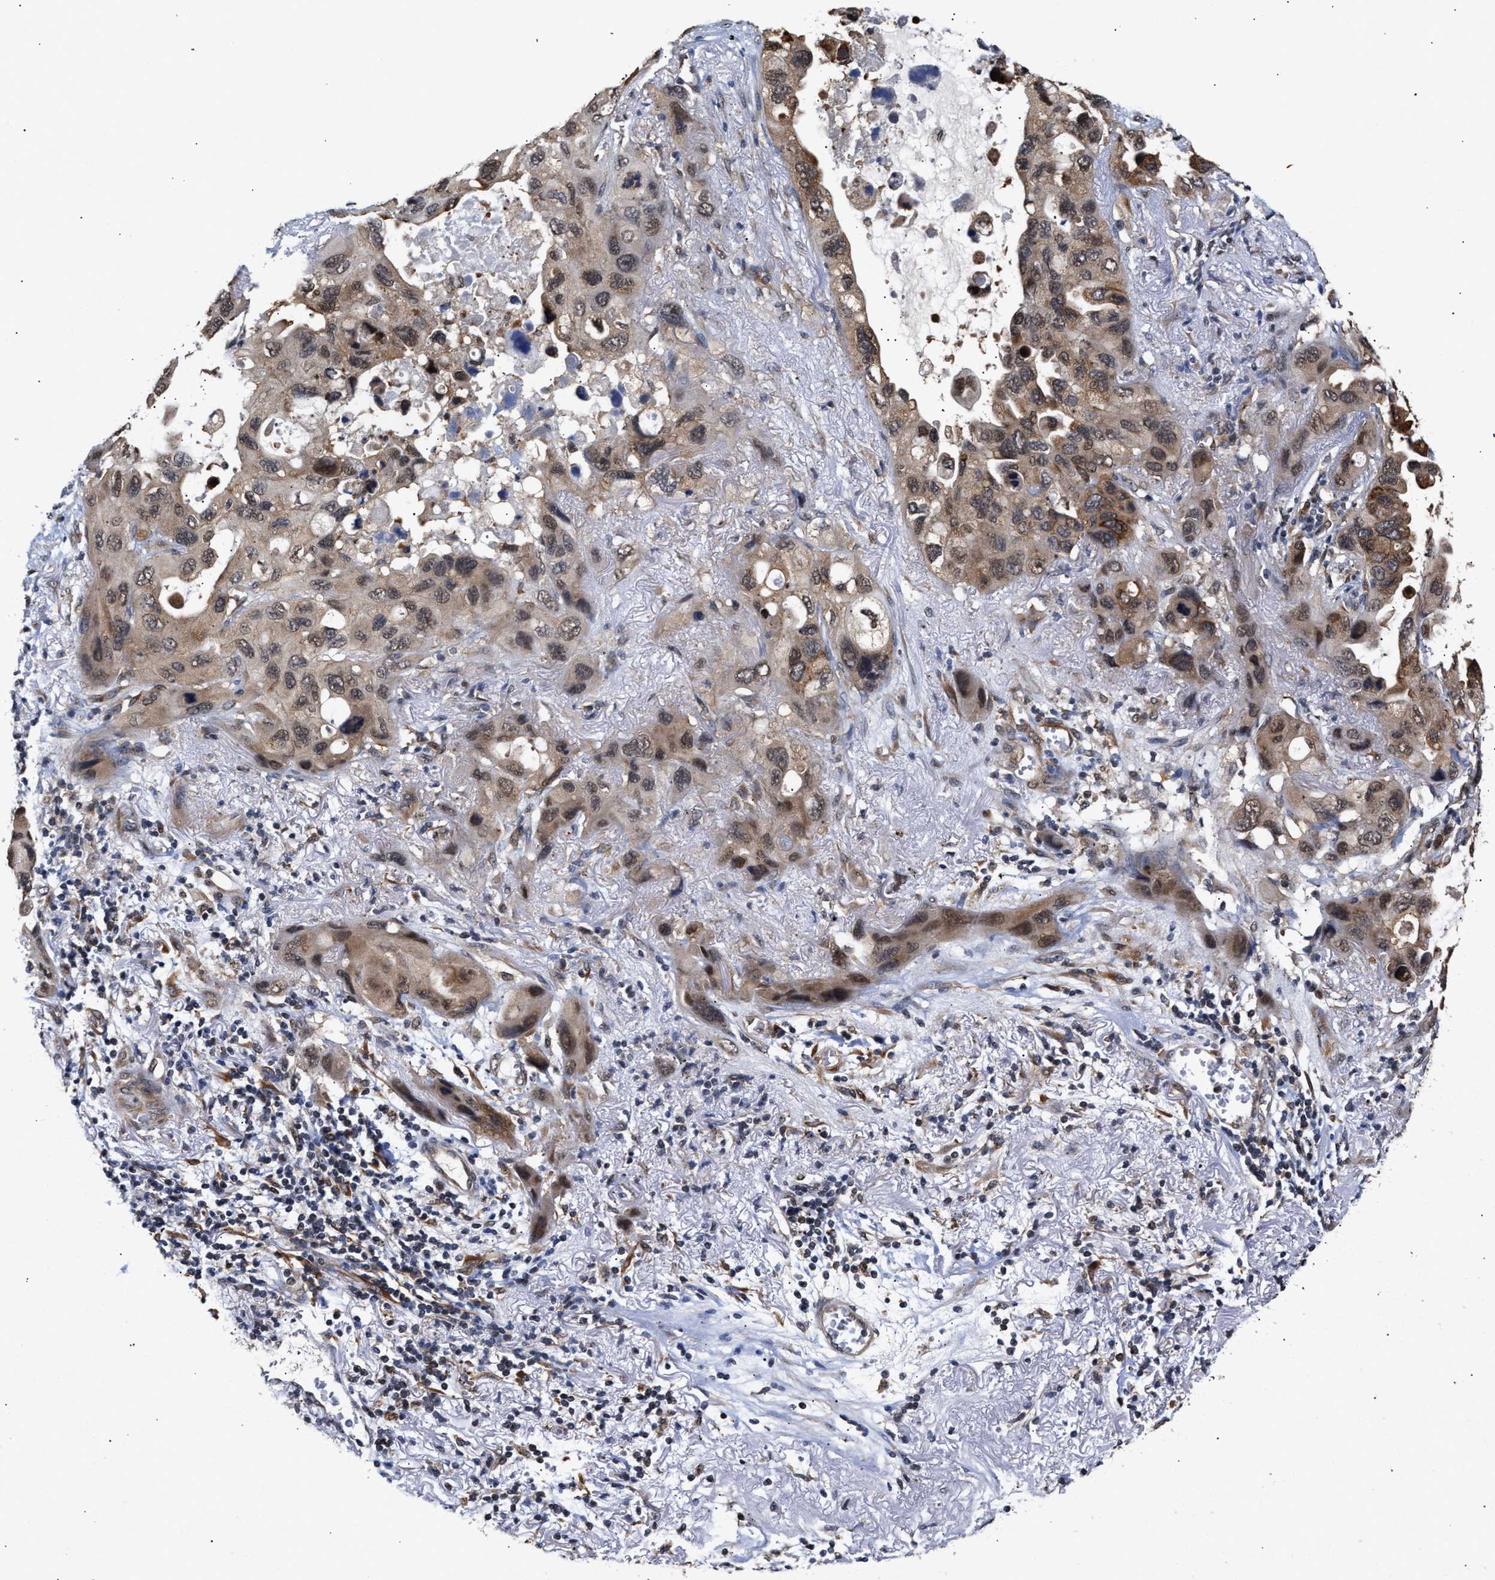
{"staining": {"intensity": "moderate", "quantity": ">75%", "location": "cytoplasmic/membranous"}, "tissue": "lung cancer", "cell_type": "Tumor cells", "image_type": "cancer", "snomed": [{"axis": "morphology", "description": "Squamous cell carcinoma, NOS"}, {"axis": "topography", "description": "Lung"}], "caption": "Lung cancer (squamous cell carcinoma) stained with immunohistochemistry exhibits moderate cytoplasmic/membranous staining in approximately >75% of tumor cells. (DAB = brown stain, brightfield microscopy at high magnification).", "gene": "CLIP2", "patient": {"sex": "female", "age": 73}}